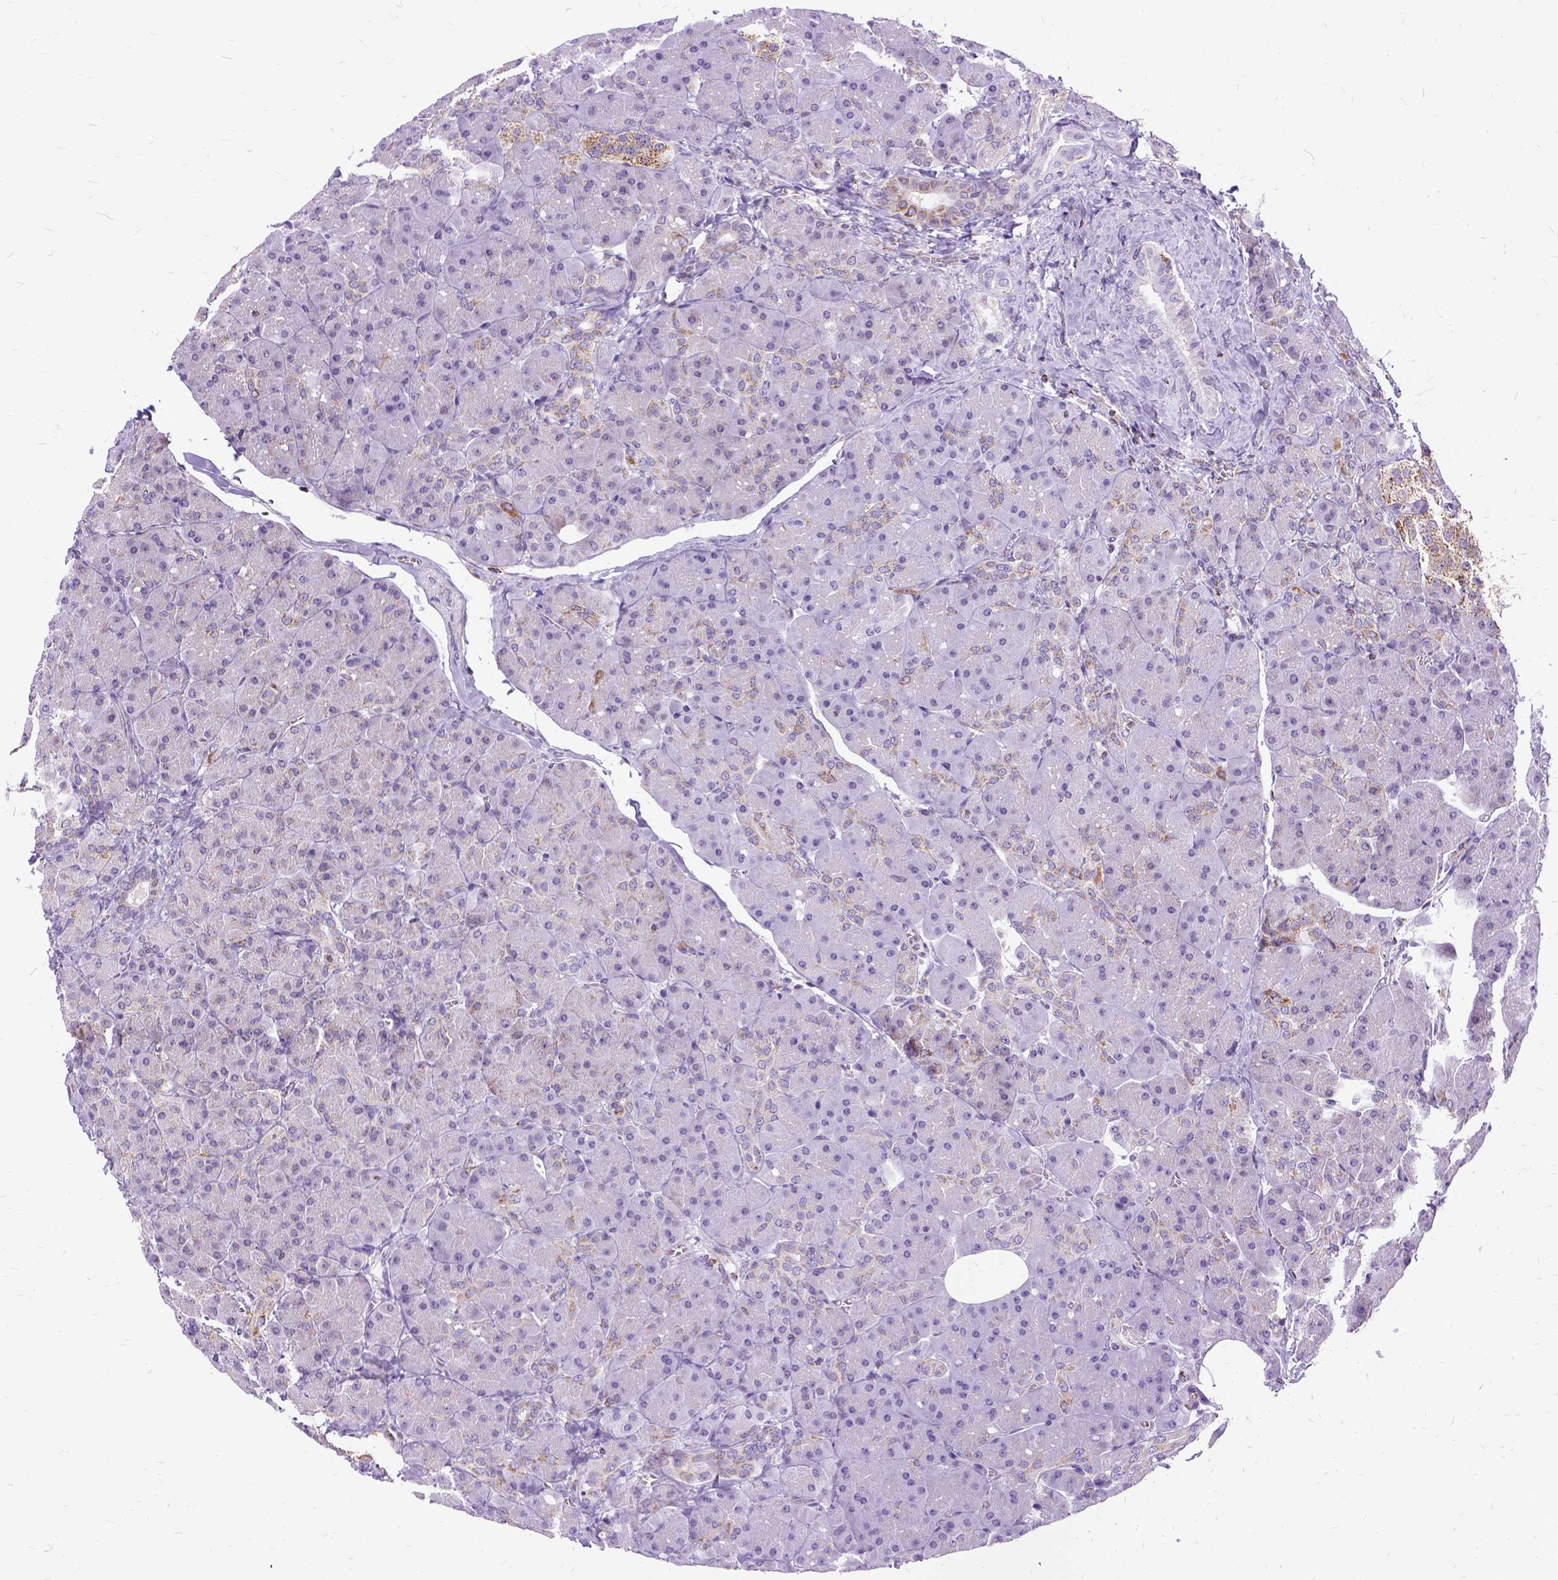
{"staining": {"intensity": "negative", "quantity": "none", "location": "none"}, "tissue": "pancreas", "cell_type": "Exocrine glandular cells", "image_type": "normal", "snomed": [{"axis": "morphology", "description": "Normal tissue, NOS"}, {"axis": "topography", "description": "Pancreas"}], "caption": "Immunohistochemistry (IHC) of benign human pancreas reveals no positivity in exocrine glandular cells.", "gene": "OXCT1", "patient": {"sex": "male", "age": 55}}